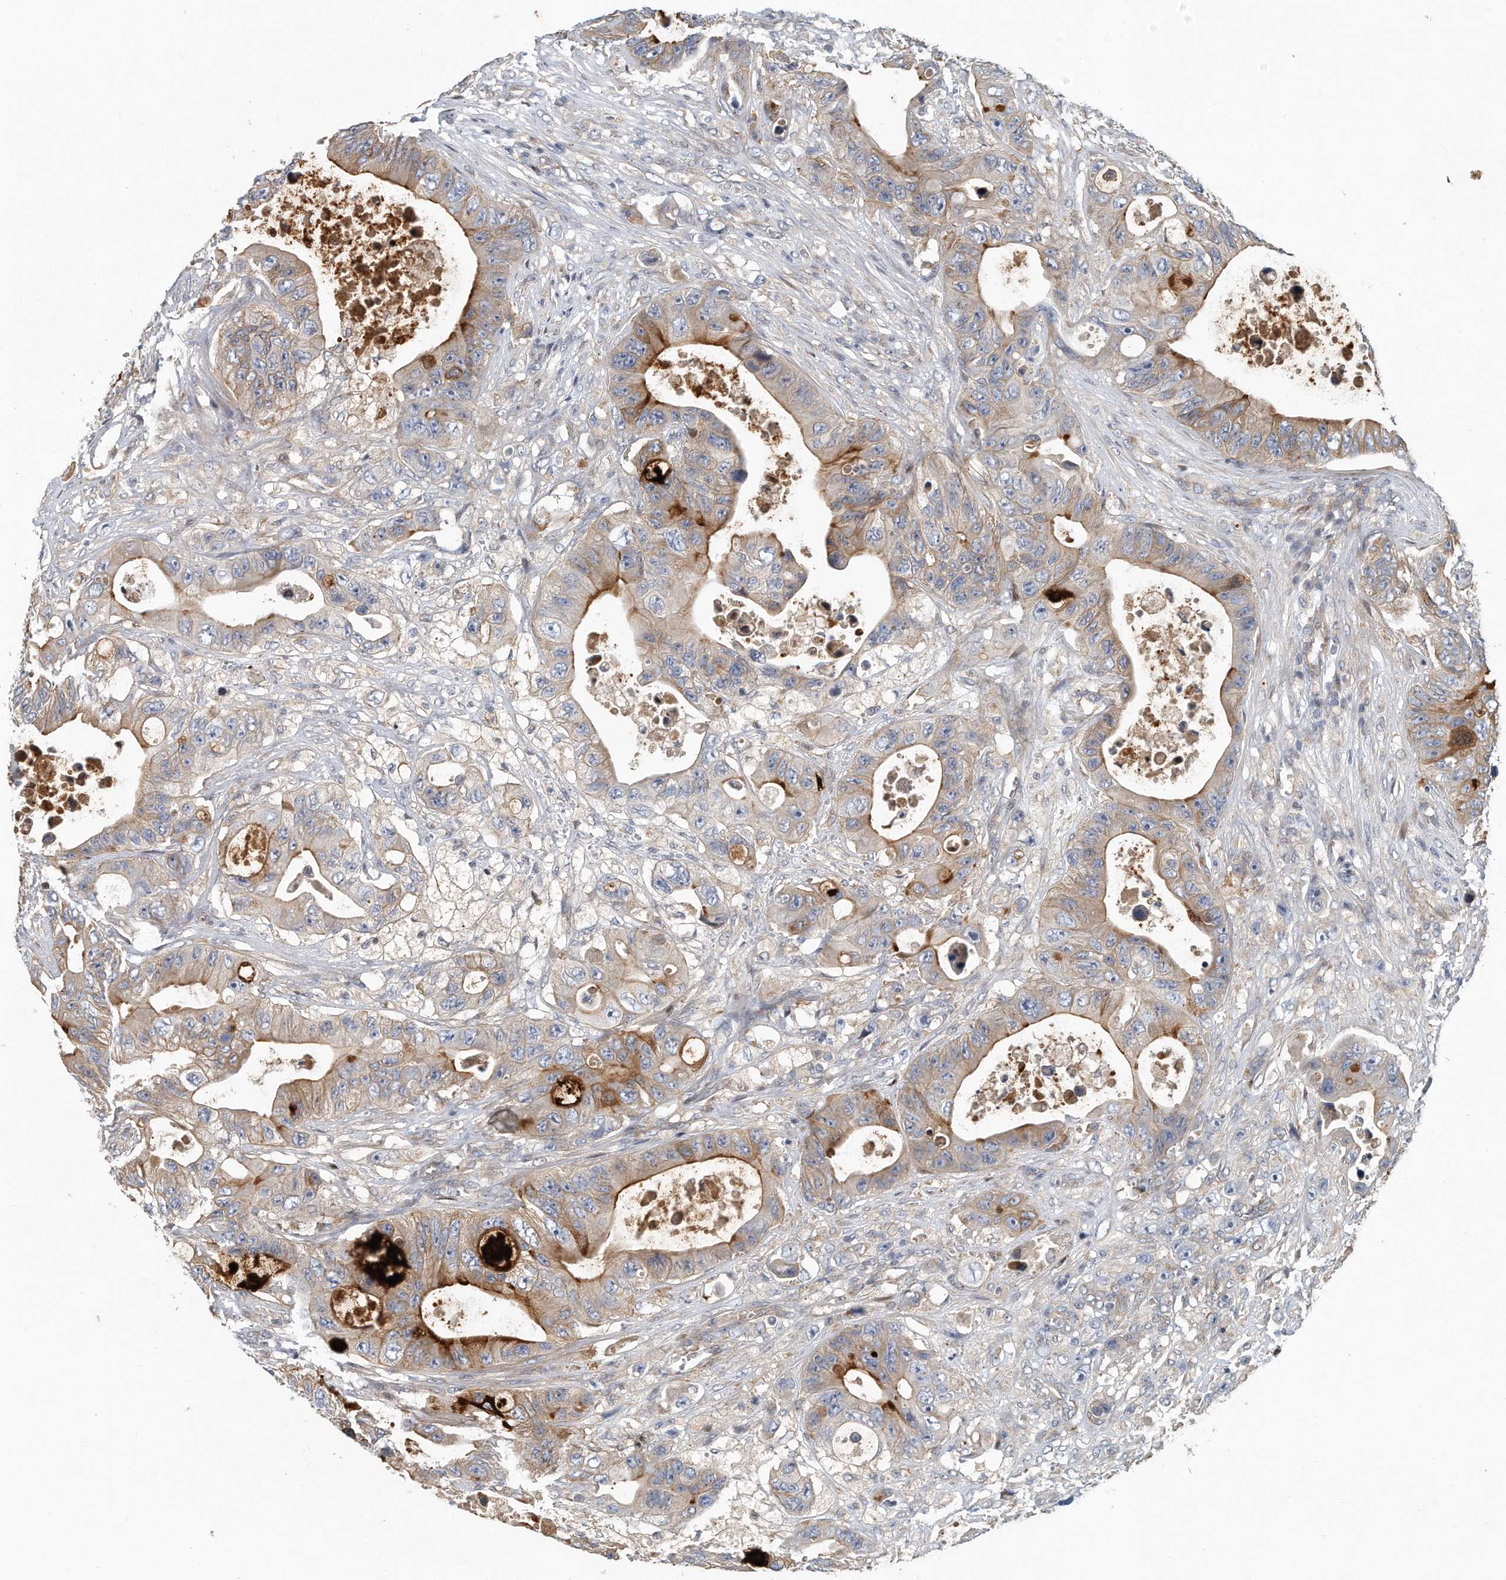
{"staining": {"intensity": "moderate", "quantity": ">75%", "location": "cytoplasmic/membranous"}, "tissue": "colorectal cancer", "cell_type": "Tumor cells", "image_type": "cancer", "snomed": [{"axis": "morphology", "description": "Adenocarcinoma, NOS"}, {"axis": "topography", "description": "Colon"}], "caption": "Human colorectal adenocarcinoma stained with a brown dye reveals moderate cytoplasmic/membranous positive expression in approximately >75% of tumor cells.", "gene": "PCDH8", "patient": {"sex": "female", "age": 46}}